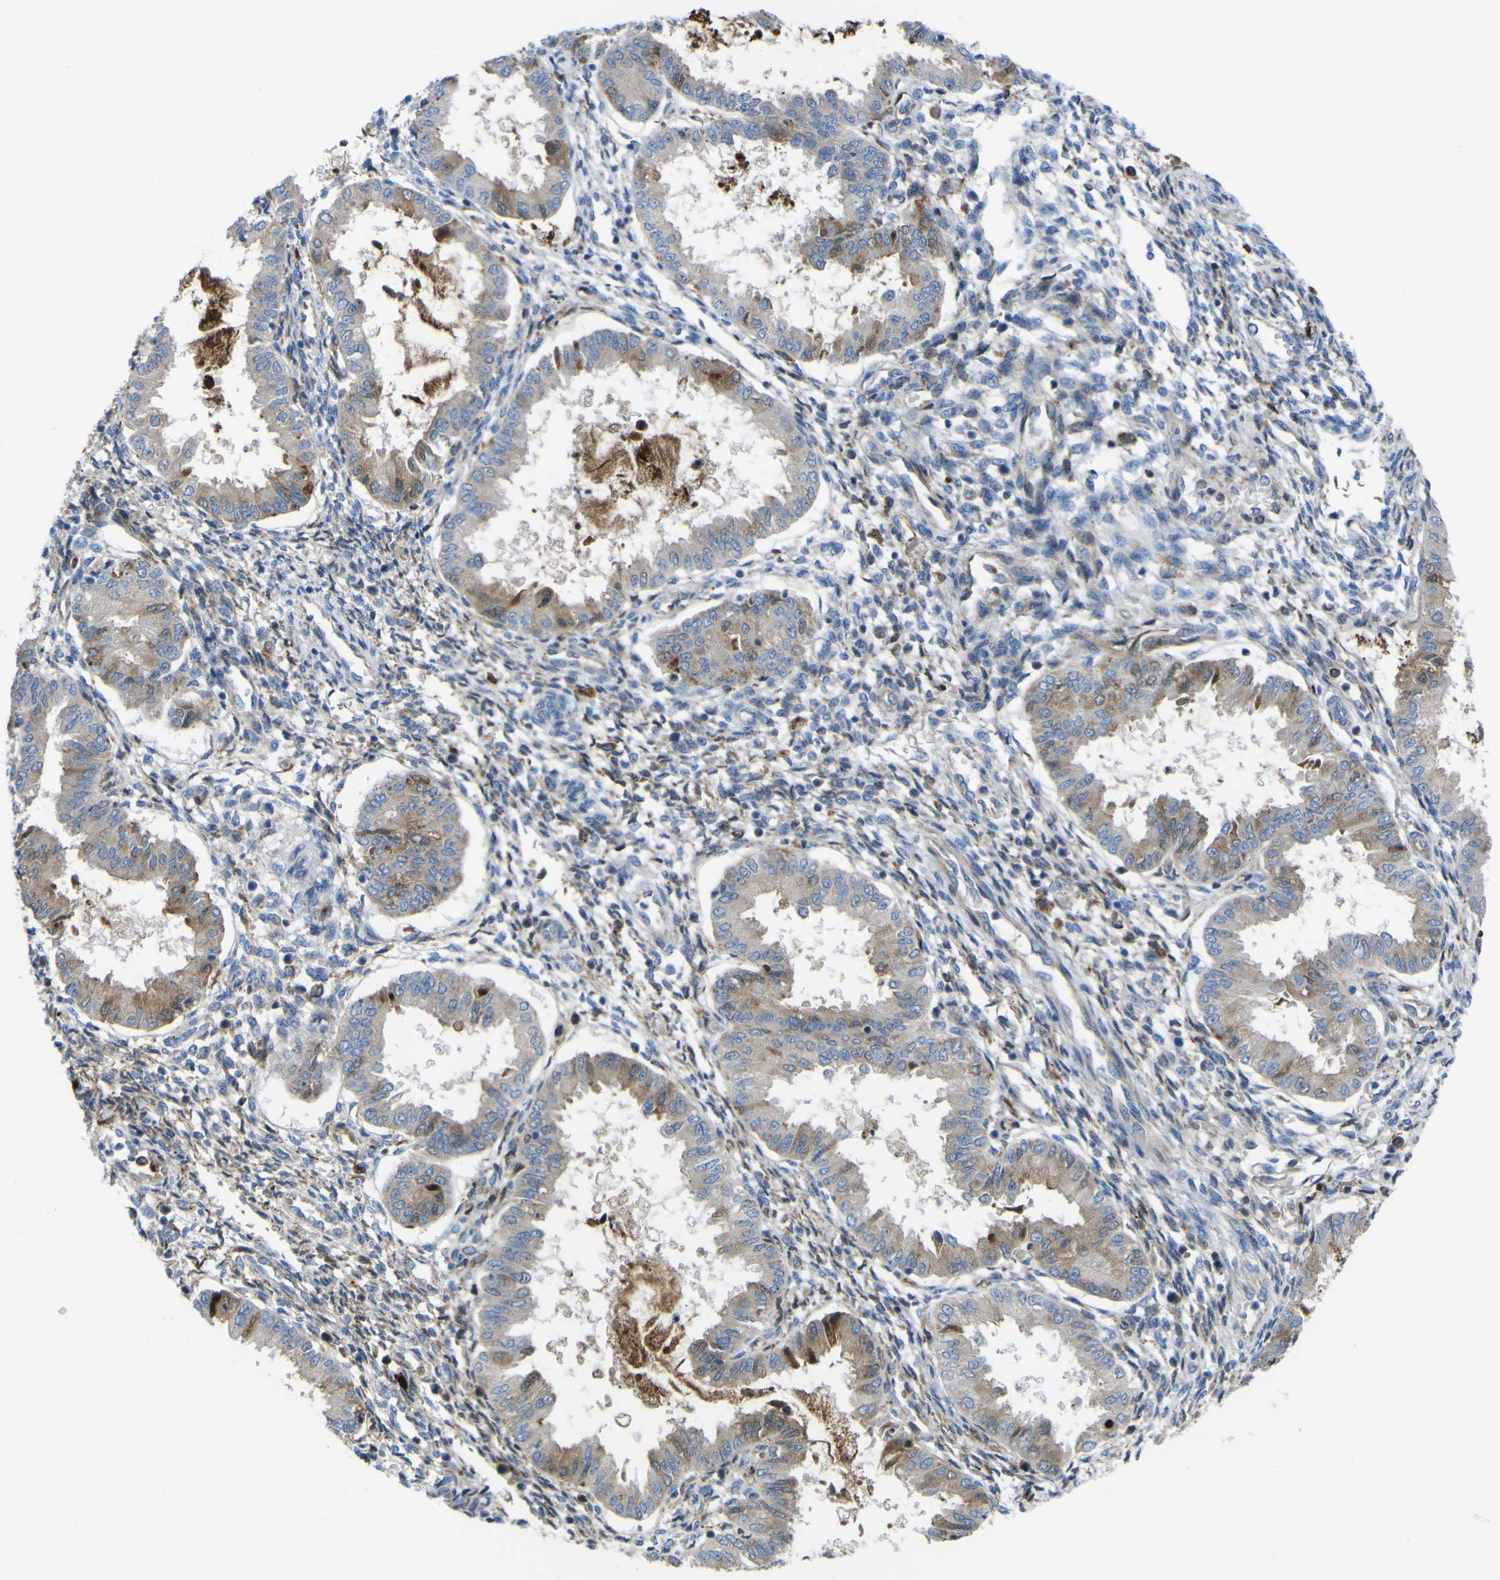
{"staining": {"intensity": "negative", "quantity": "none", "location": "none"}, "tissue": "endometrium", "cell_type": "Cells in endometrial stroma", "image_type": "normal", "snomed": [{"axis": "morphology", "description": "Normal tissue, NOS"}, {"axis": "topography", "description": "Endometrium"}], "caption": "The immunohistochemistry image has no significant staining in cells in endometrial stroma of endometrium. (Stains: DAB IHC with hematoxylin counter stain, Microscopy: brightfield microscopy at high magnification).", "gene": "CST3", "patient": {"sex": "female", "age": 33}}